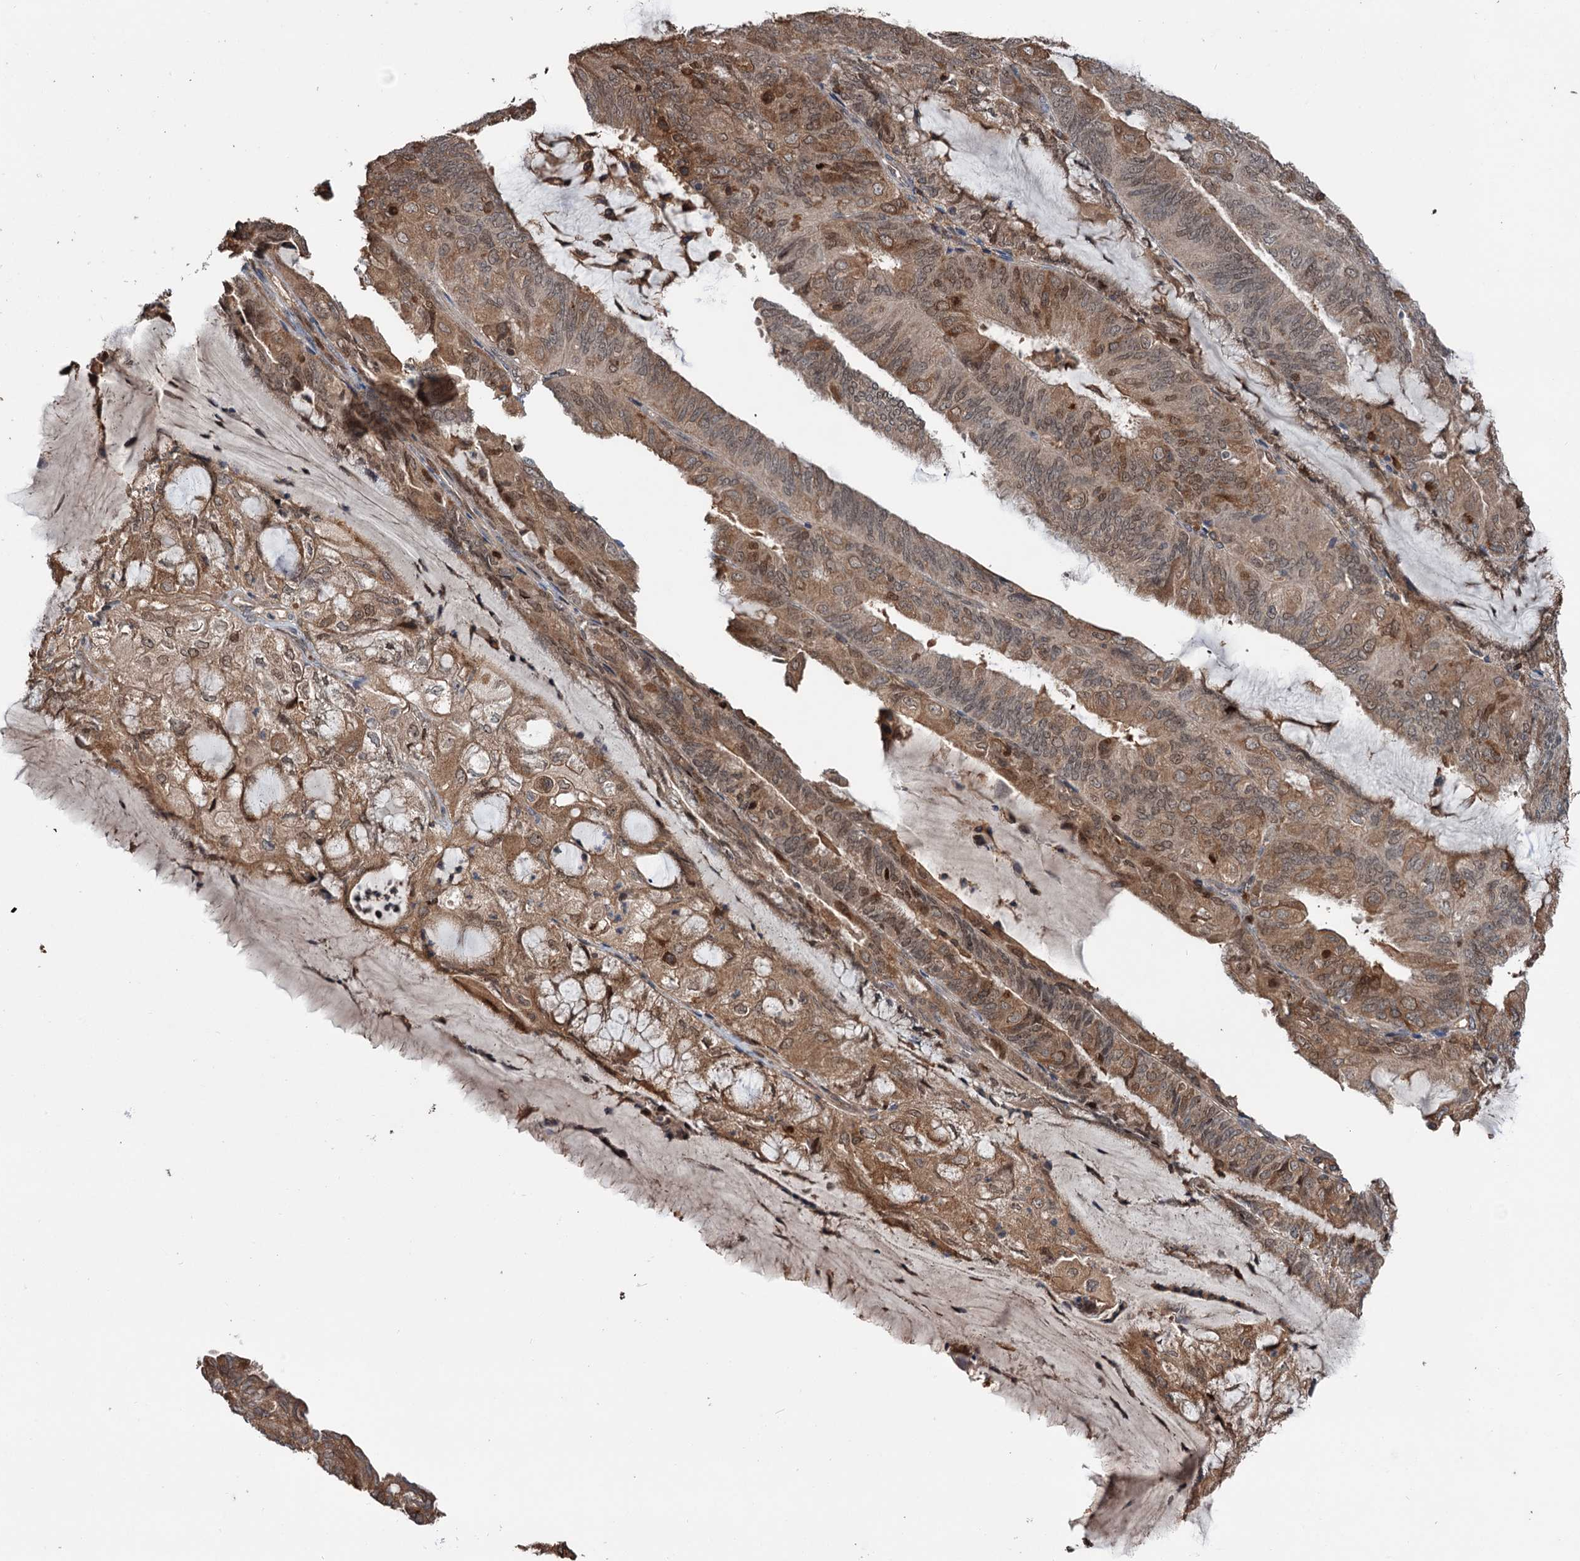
{"staining": {"intensity": "moderate", "quantity": ">75%", "location": "cytoplasmic/membranous,nuclear"}, "tissue": "endometrial cancer", "cell_type": "Tumor cells", "image_type": "cancer", "snomed": [{"axis": "morphology", "description": "Adenocarcinoma, NOS"}, {"axis": "topography", "description": "Endometrium"}], "caption": "Tumor cells exhibit medium levels of moderate cytoplasmic/membranous and nuclear staining in about >75% of cells in human endometrial cancer. (brown staining indicates protein expression, while blue staining denotes nuclei).", "gene": "NCAPD2", "patient": {"sex": "female", "age": 81}}